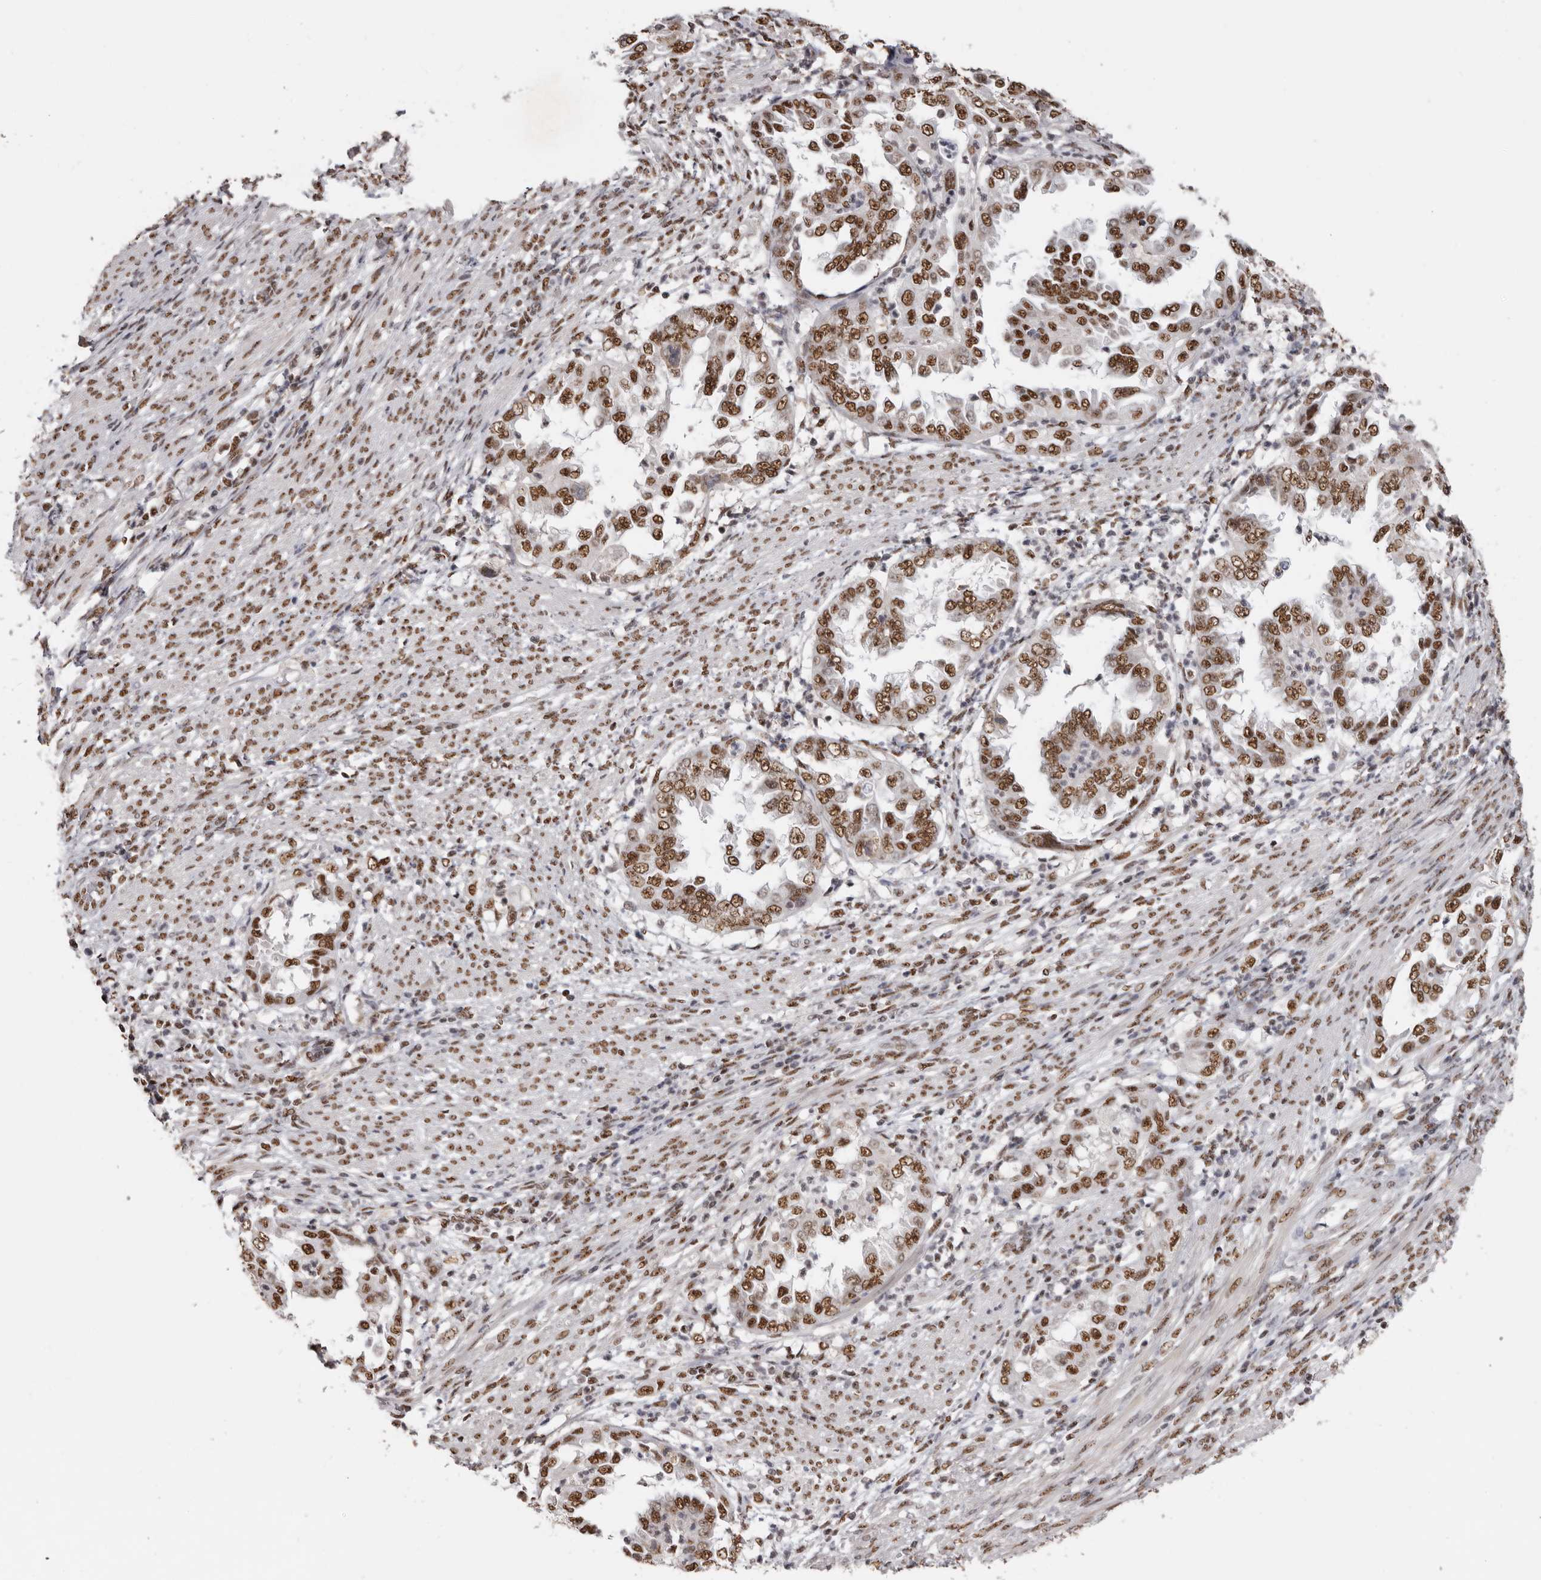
{"staining": {"intensity": "moderate", "quantity": ">75%", "location": "nuclear"}, "tissue": "endometrial cancer", "cell_type": "Tumor cells", "image_type": "cancer", "snomed": [{"axis": "morphology", "description": "Adenocarcinoma, NOS"}, {"axis": "topography", "description": "Endometrium"}], "caption": "Endometrial cancer (adenocarcinoma) stained with DAB immunohistochemistry (IHC) demonstrates medium levels of moderate nuclear expression in about >75% of tumor cells. (DAB IHC with brightfield microscopy, high magnification).", "gene": "SCAF4", "patient": {"sex": "female", "age": 85}}